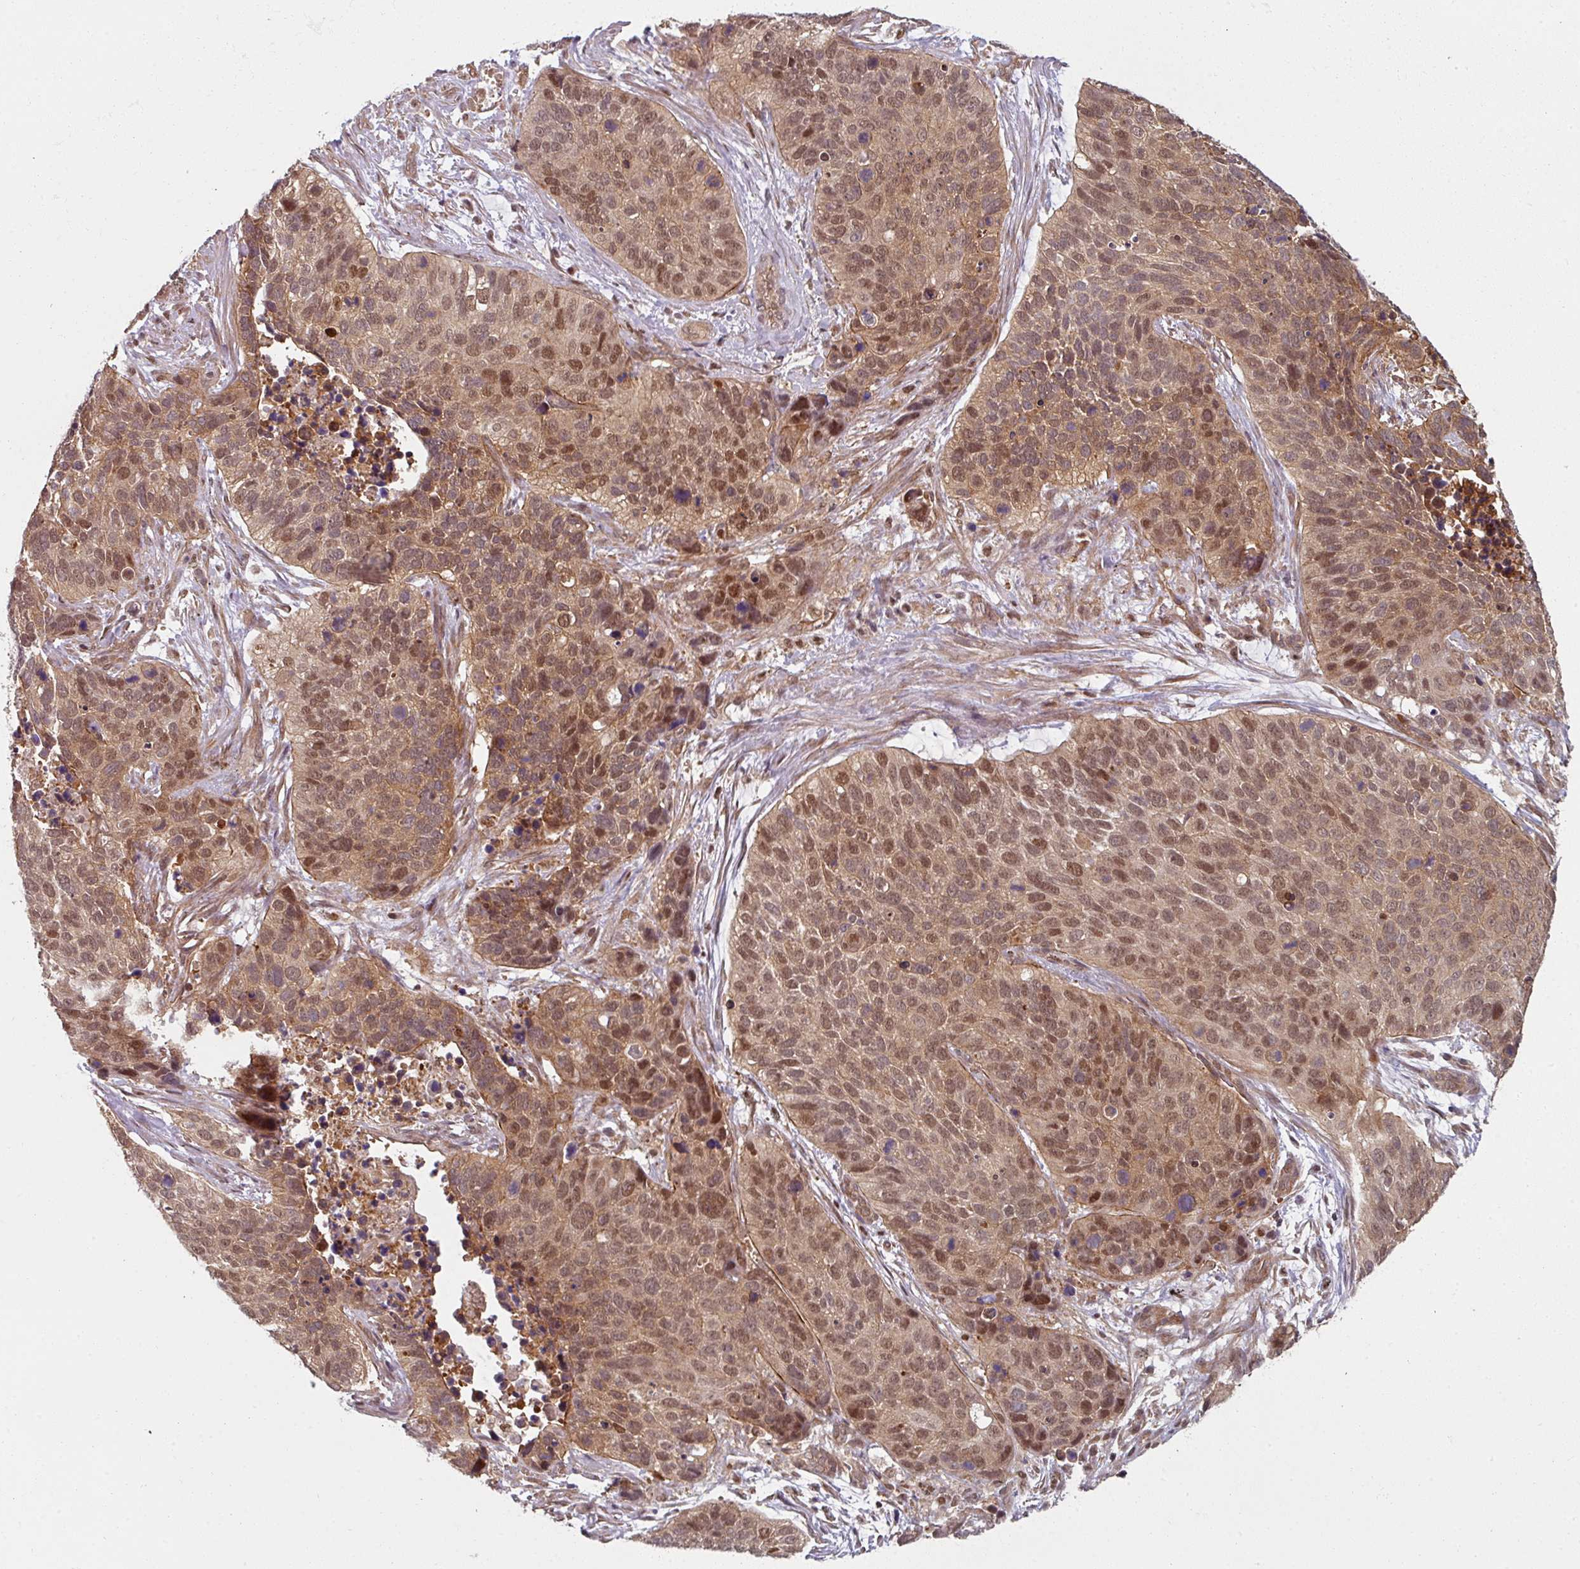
{"staining": {"intensity": "moderate", "quantity": ">75%", "location": "nuclear"}, "tissue": "lung cancer", "cell_type": "Tumor cells", "image_type": "cancer", "snomed": [{"axis": "morphology", "description": "Squamous cell carcinoma, NOS"}, {"axis": "topography", "description": "Lung"}], "caption": "Approximately >75% of tumor cells in human lung cancer display moderate nuclear protein staining as visualized by brown immunohistochemical staining.", "gene": "PSME3IP1", "patient": {"sex": "male", "age": 62}}